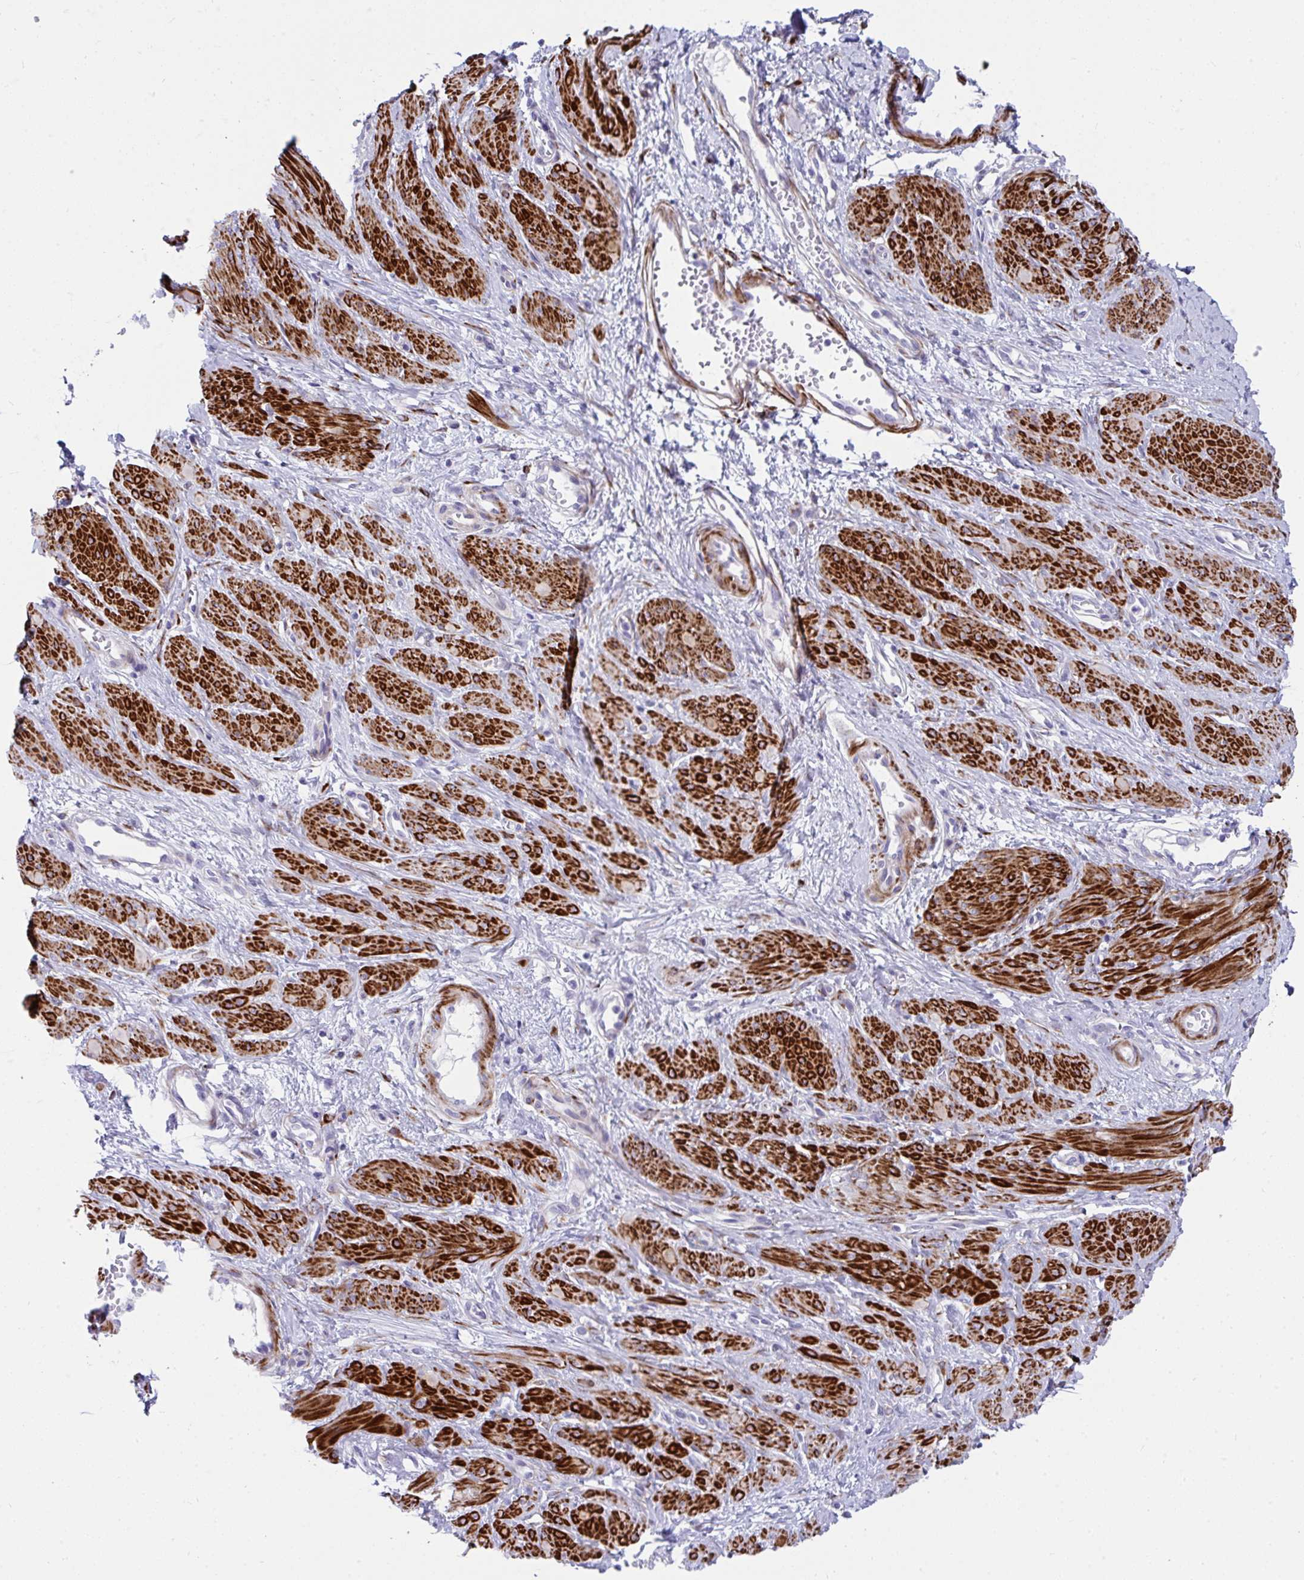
{"staining": {"intensity": "strong", "quantity": ">75%", "location": "cytoplasmic/membranous"}, "tissue": "smooth muscle", "cell_type": "Smooth muscle cells", "image_type": "normal", "snomed": [{"axis": "morphology", "description": "Normal tissue, NOS"}, {"axis": "topography", "description": "Smooth muscle"}, {"axis": "topography", "description": "Uterus"}], "caption": "Protein staining of unremarkable smooth muscle displays strong cytoplasmic/membranous staining in approximately >75% of smooth muscle cells.", "gene": "GRXCR2", "patient": {"sex": "female", "age": 39}}